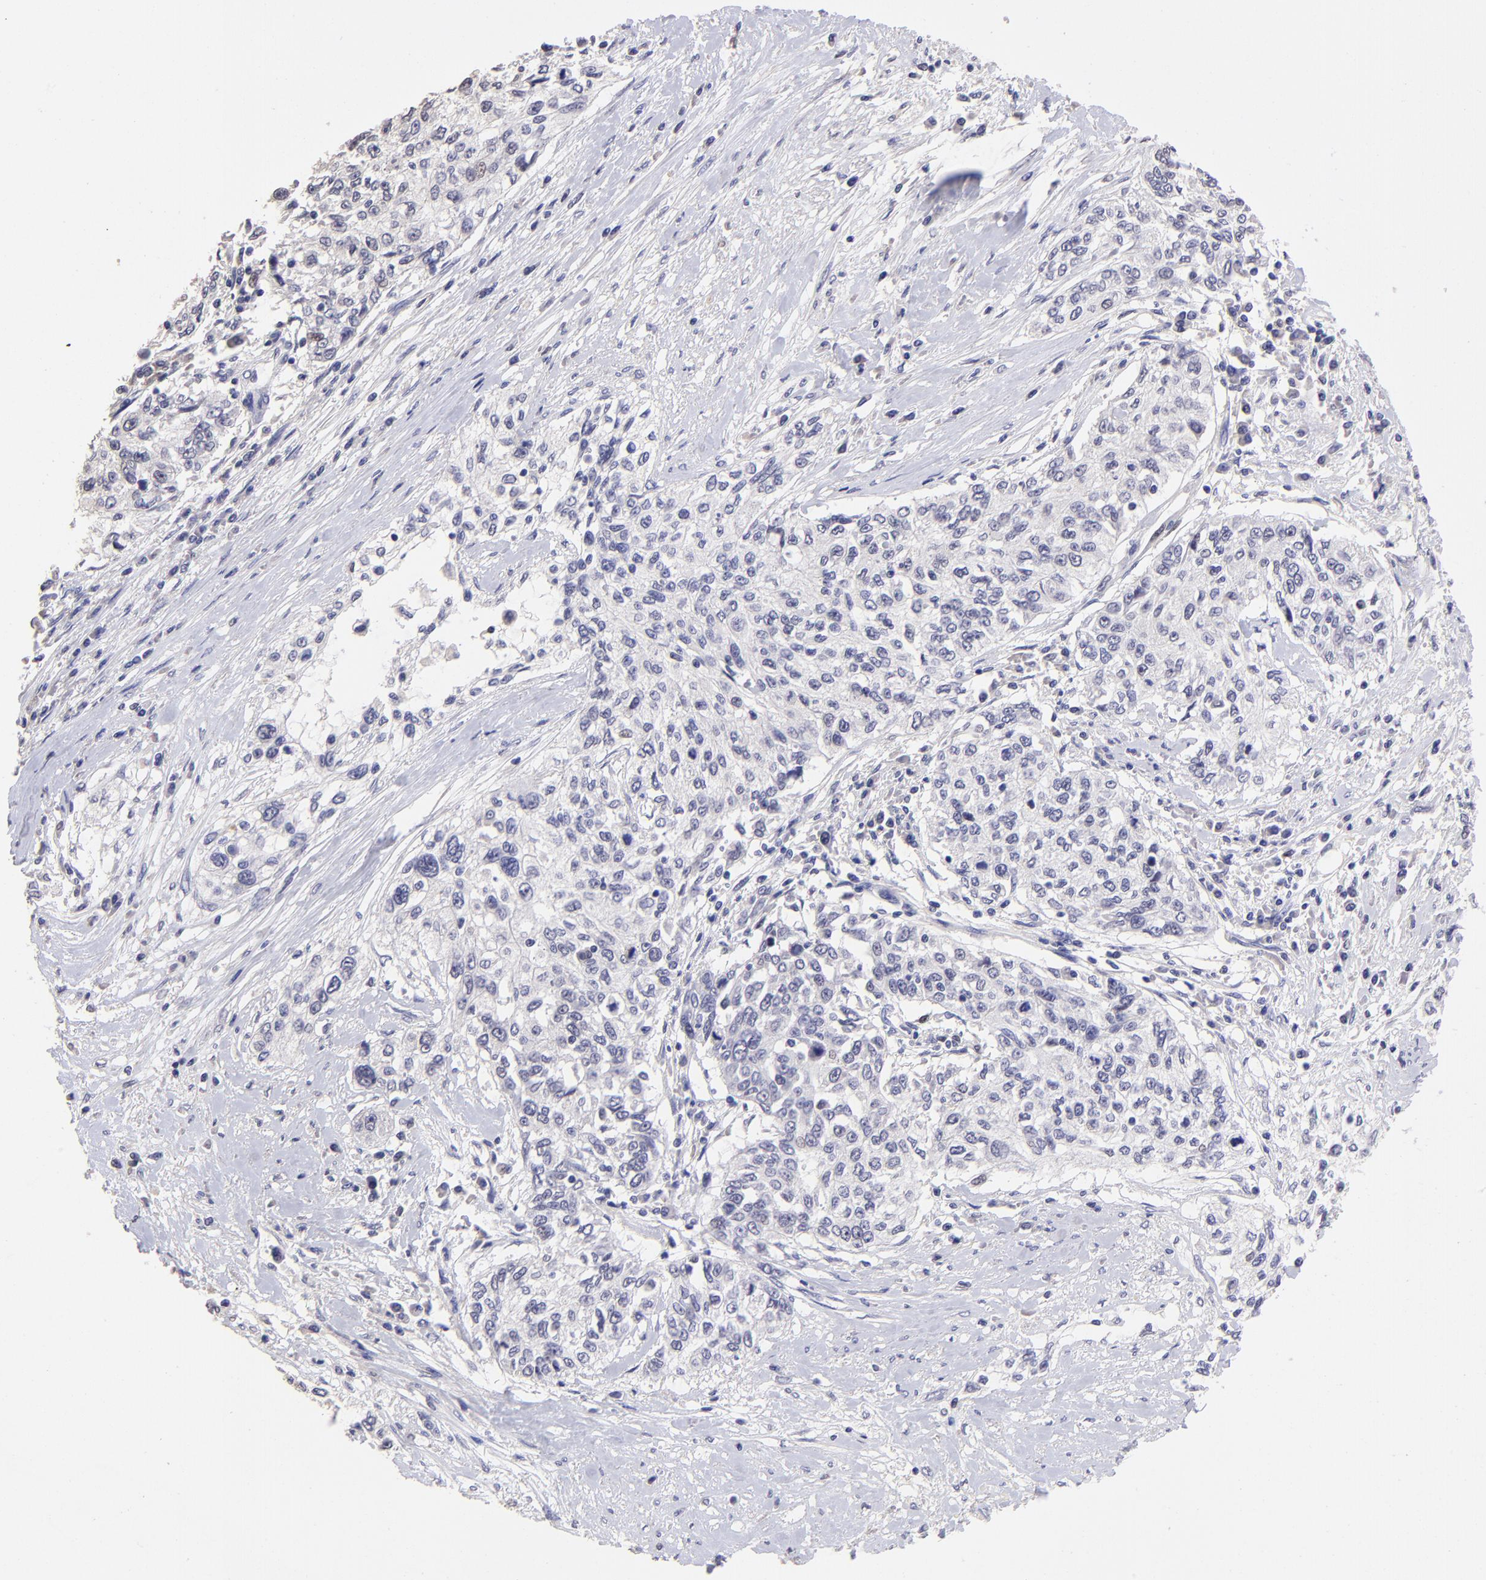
{"staining": {"intensity": "weak", "quantity": "<25%", "location": "nuclear"}, "tissue": "cervical cancer", "cell_type": "Tumor cells", "image_type": "cancer", "snomed": [{"axis": "morphology", "description": "Squamous cell carcinoma, NOS"}, {"axis": "topography", "description": "Cervix"}], "caption": "High magnification brightfield microscopy of cervical cancer (squamous cell carcinoma) stained with DAB (3,3'-diaminobenzidine) (brown) and counterstained with hematoxylin (blue): tumor cells show no significant positivity.", "gene": "DNMT1", "patient": {"sex": "female", "age": 57}}